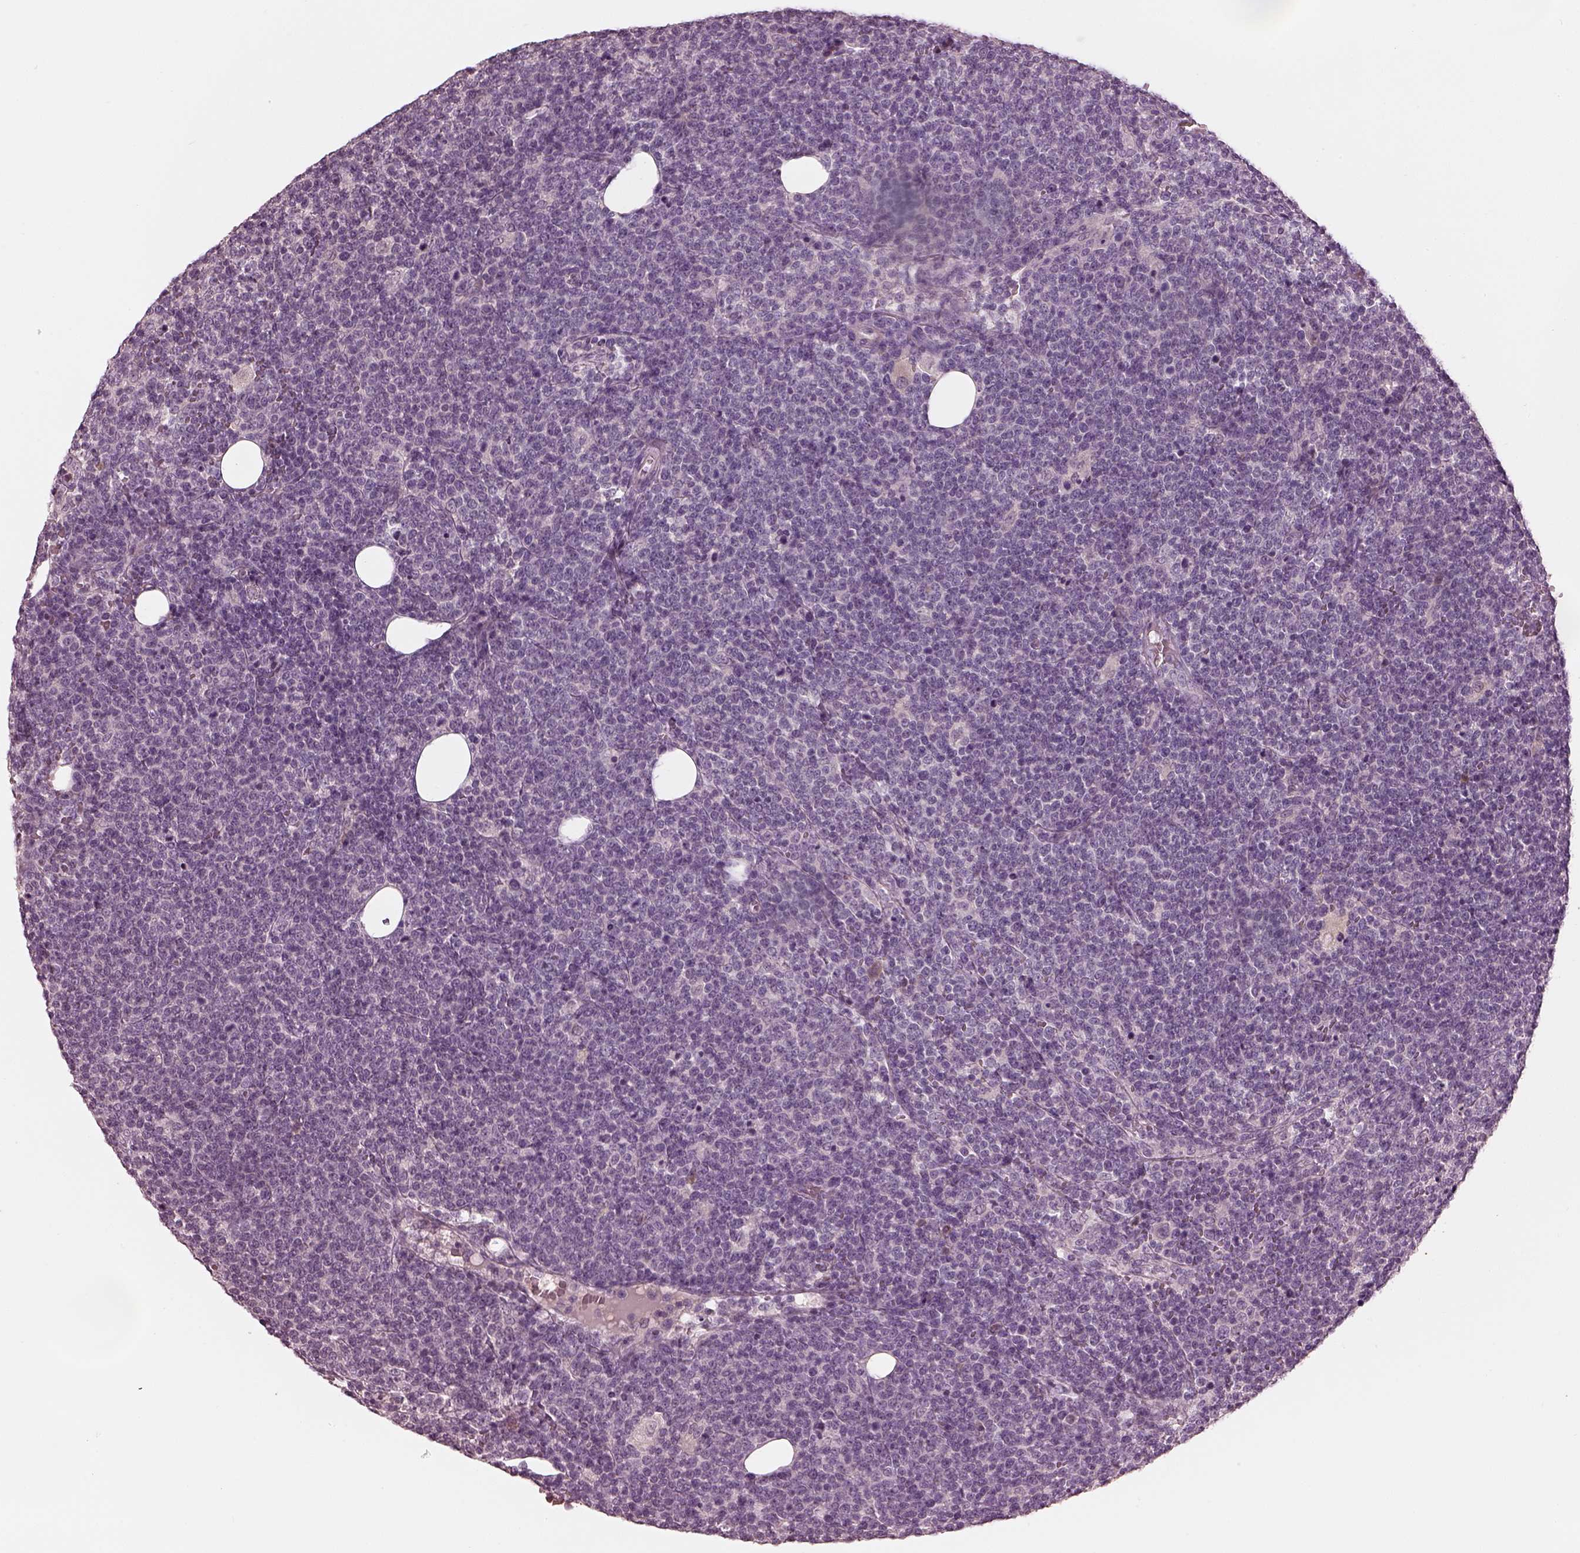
{"staining": {"intensity": "negative", "quantity": "none", "location": "none"}, "tissue": "lymphoma", "cell_type": "Tumor cells", "image_type": "cancer", "snomed": [{"axis": "morphology", "description": "Malignant lymphoma, non-Hodgkin's type, High grade"}, {"axis": "topography", "description": "Lymph node"}], "caption": "DAB (3,3'-diaminobenzidine) immunohistochemical staining of human lymphoma shows no significant staining in tumor cells.", "gene": "MIA", "patient": {"sex": "male", "age": 61}}